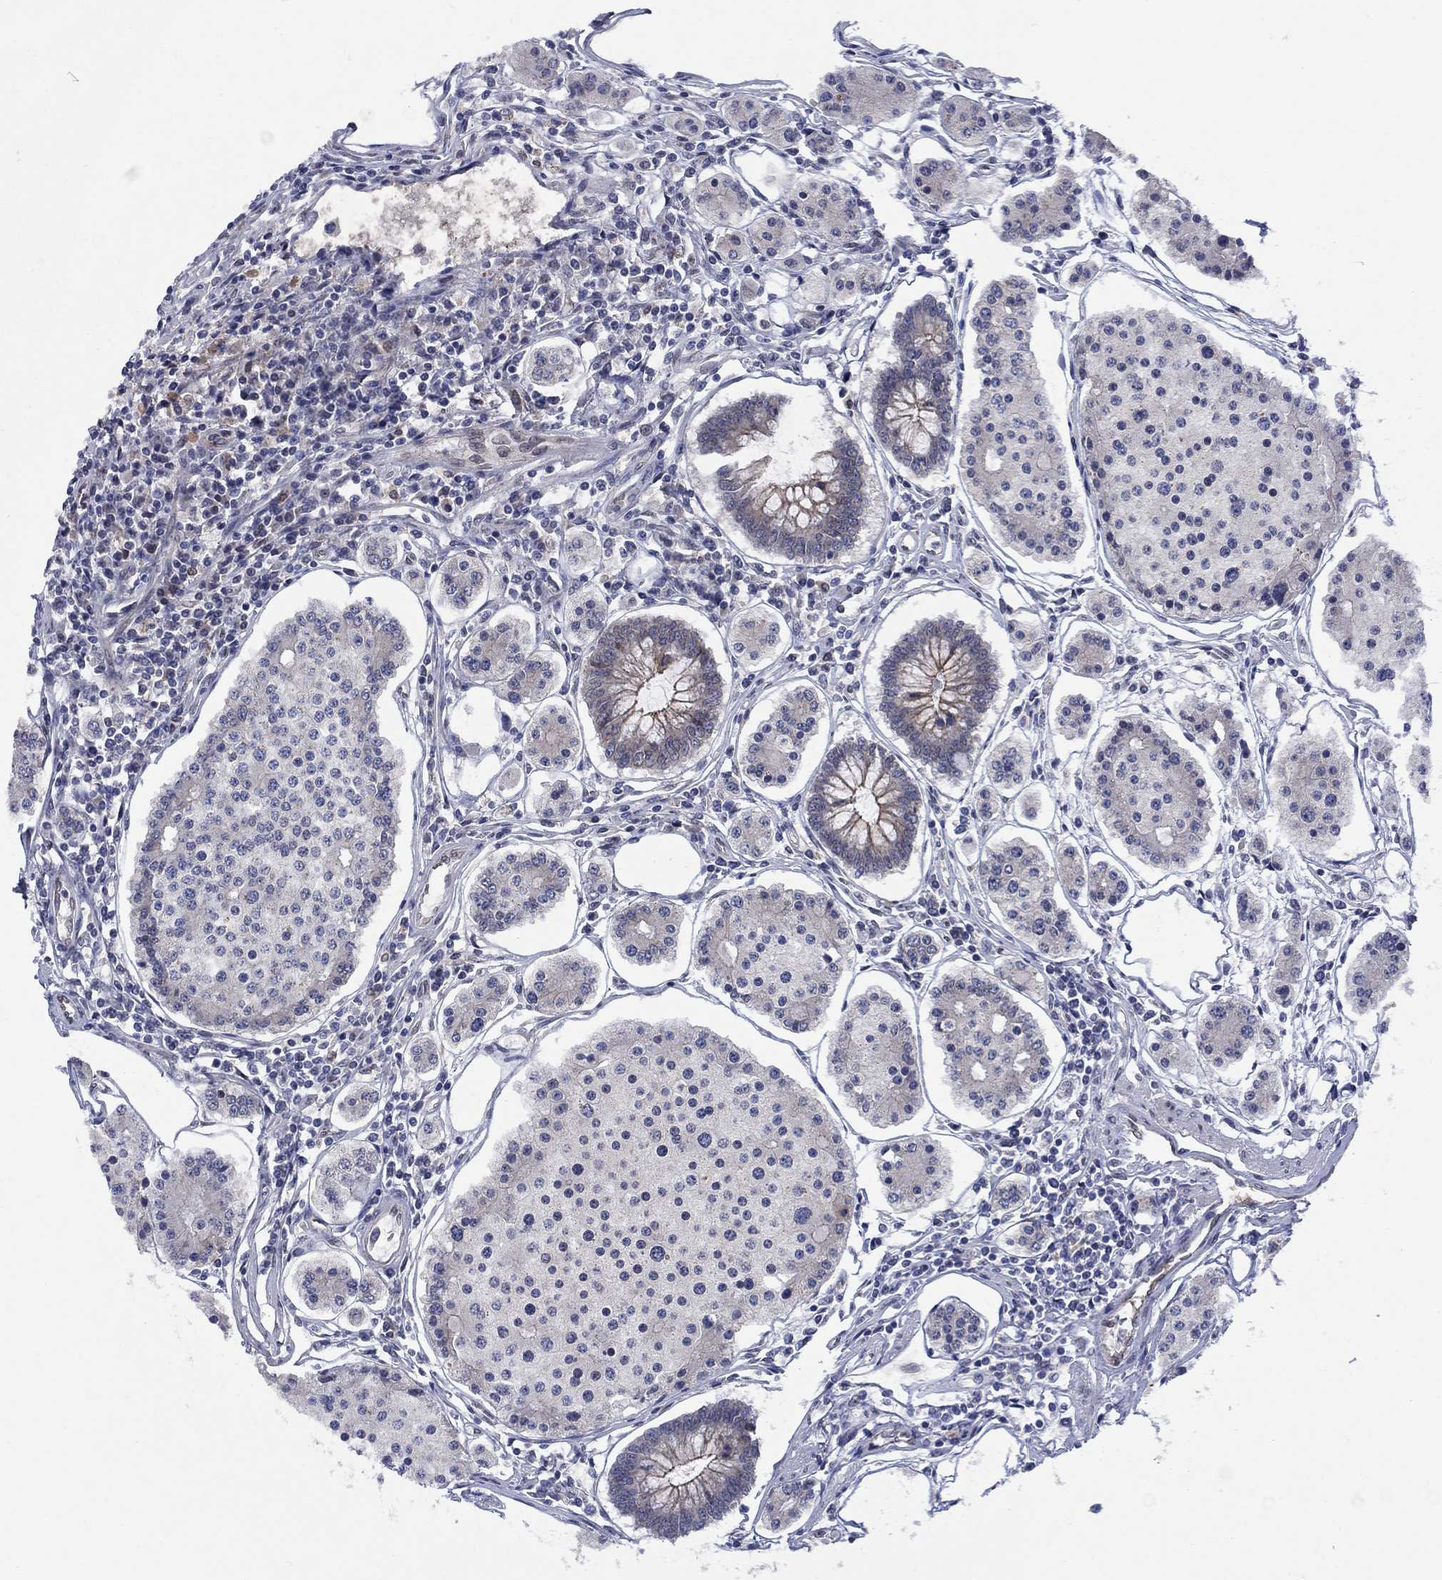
{"staining": {"intensity": "negative", "quantity": "none", "location": "none"}, "tissue": "carcinoid", "cell_type": "Tumor cells", "image_type": "cancer", "snomed": [{"axis": "morphology", "description": "Carcinoid, malignant, NOS"}, {"axis": "topography", "description": "Small intestine"}], "caption": "IHC image of neoplastic tissue: human carcinoid (malignant) stained with DAB (3,3'-diaminobenzidine) shows no significant protein positivity in tumor cells. The staining is performed using DAB brown chromogen with nuclei counter-stained in using hematoxylin.", "gene": "EMC9", "patient": {"sex": "female", "age": 65}}